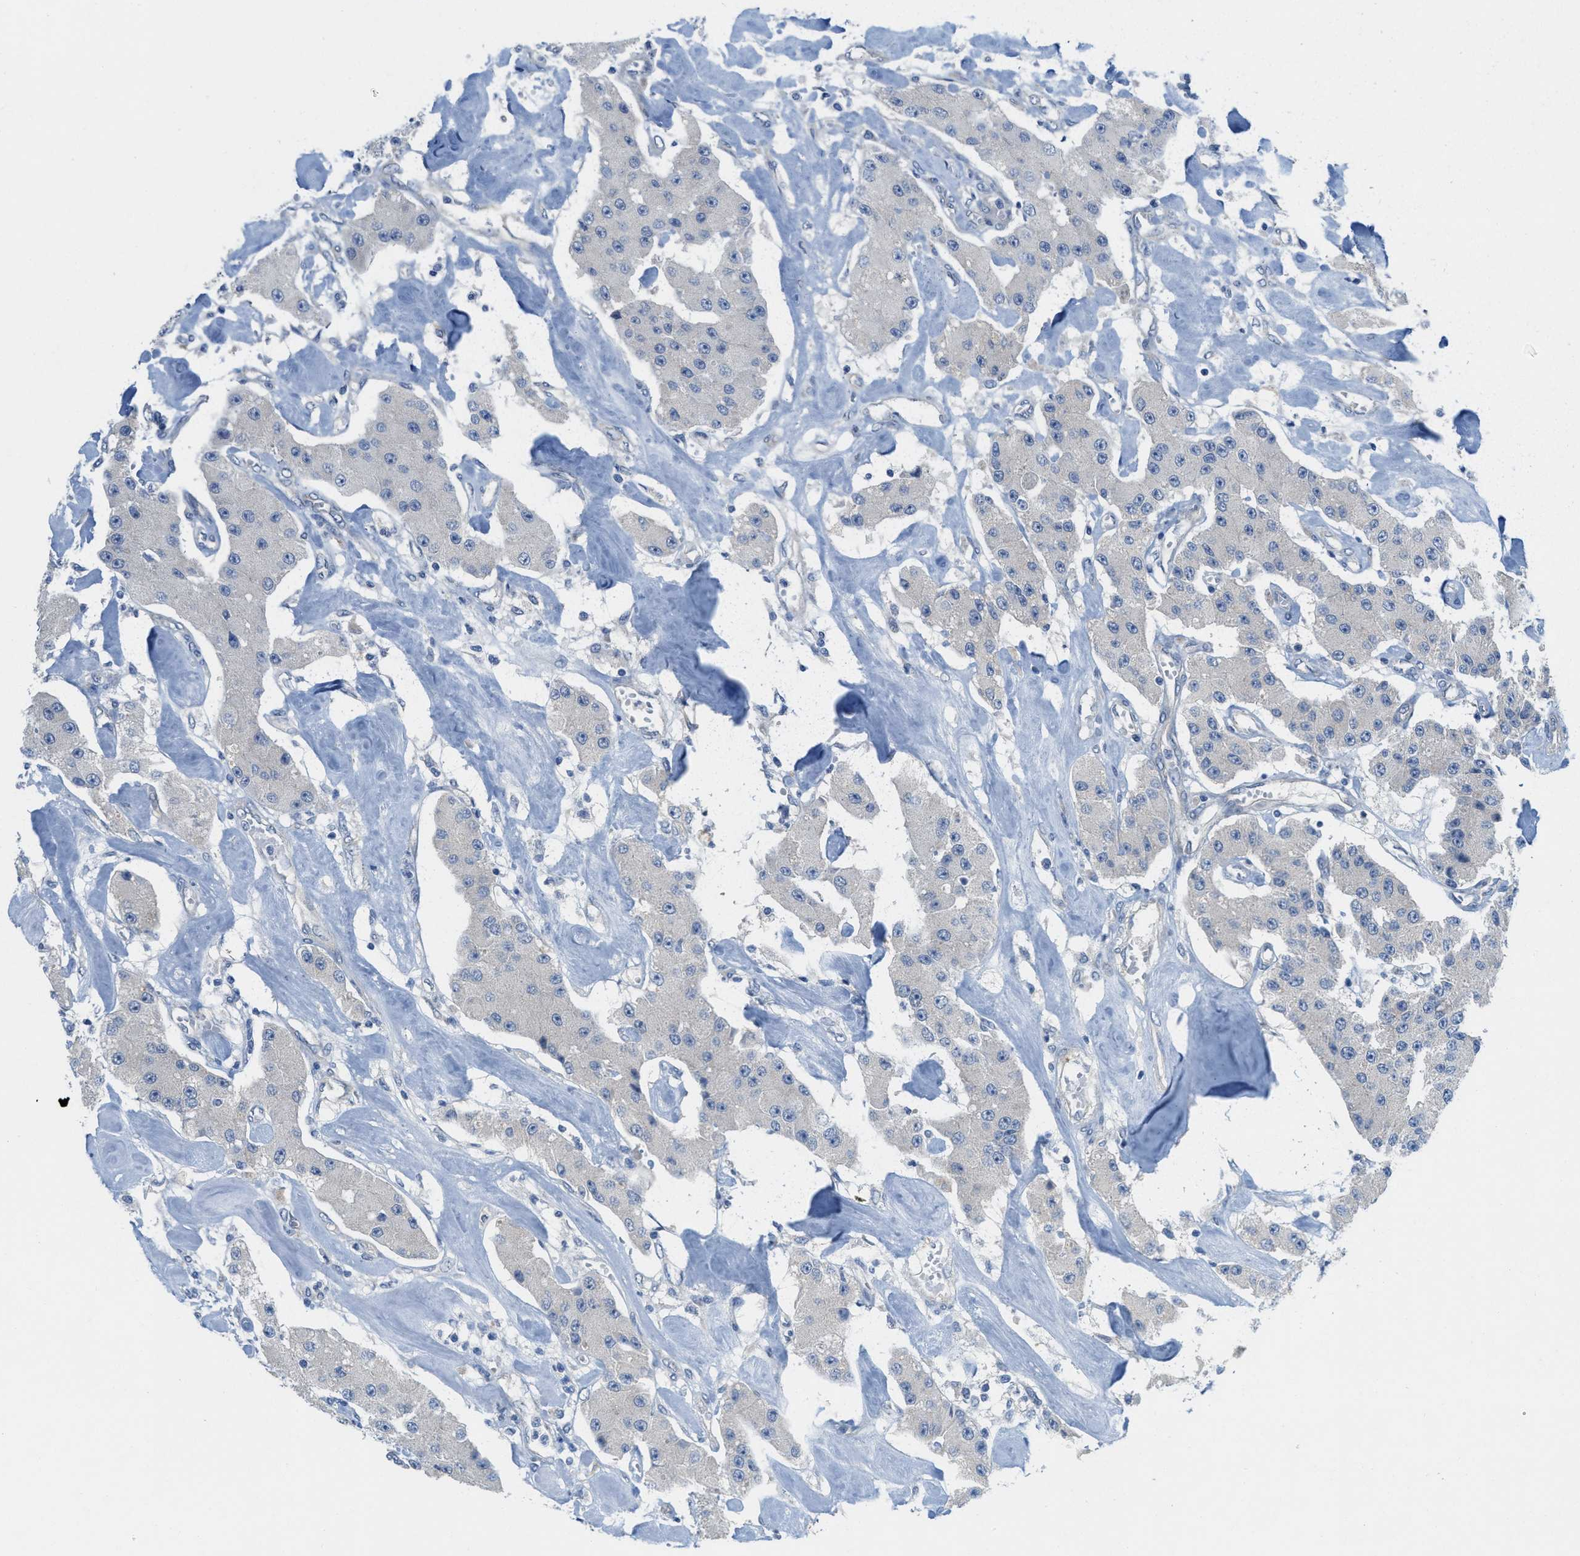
{"staining": {"intensity": "negative", "quantity": "none", "location": "none"}, "tissue": "carcinoid", "cell_type": "Tumor cells", "image_type": "cancer", "snomed": [{"axis": "morphology", "description": "Carcinoid, malignant, NOS"}, {"axis": "topography", "description": "Pancreas"}], "caption": "This is an IHC image of human carcinoid. There is no positivity in tumor cells.", "gene": "ZFYVE9", "patient": {"sex": "male", "age": 41}}